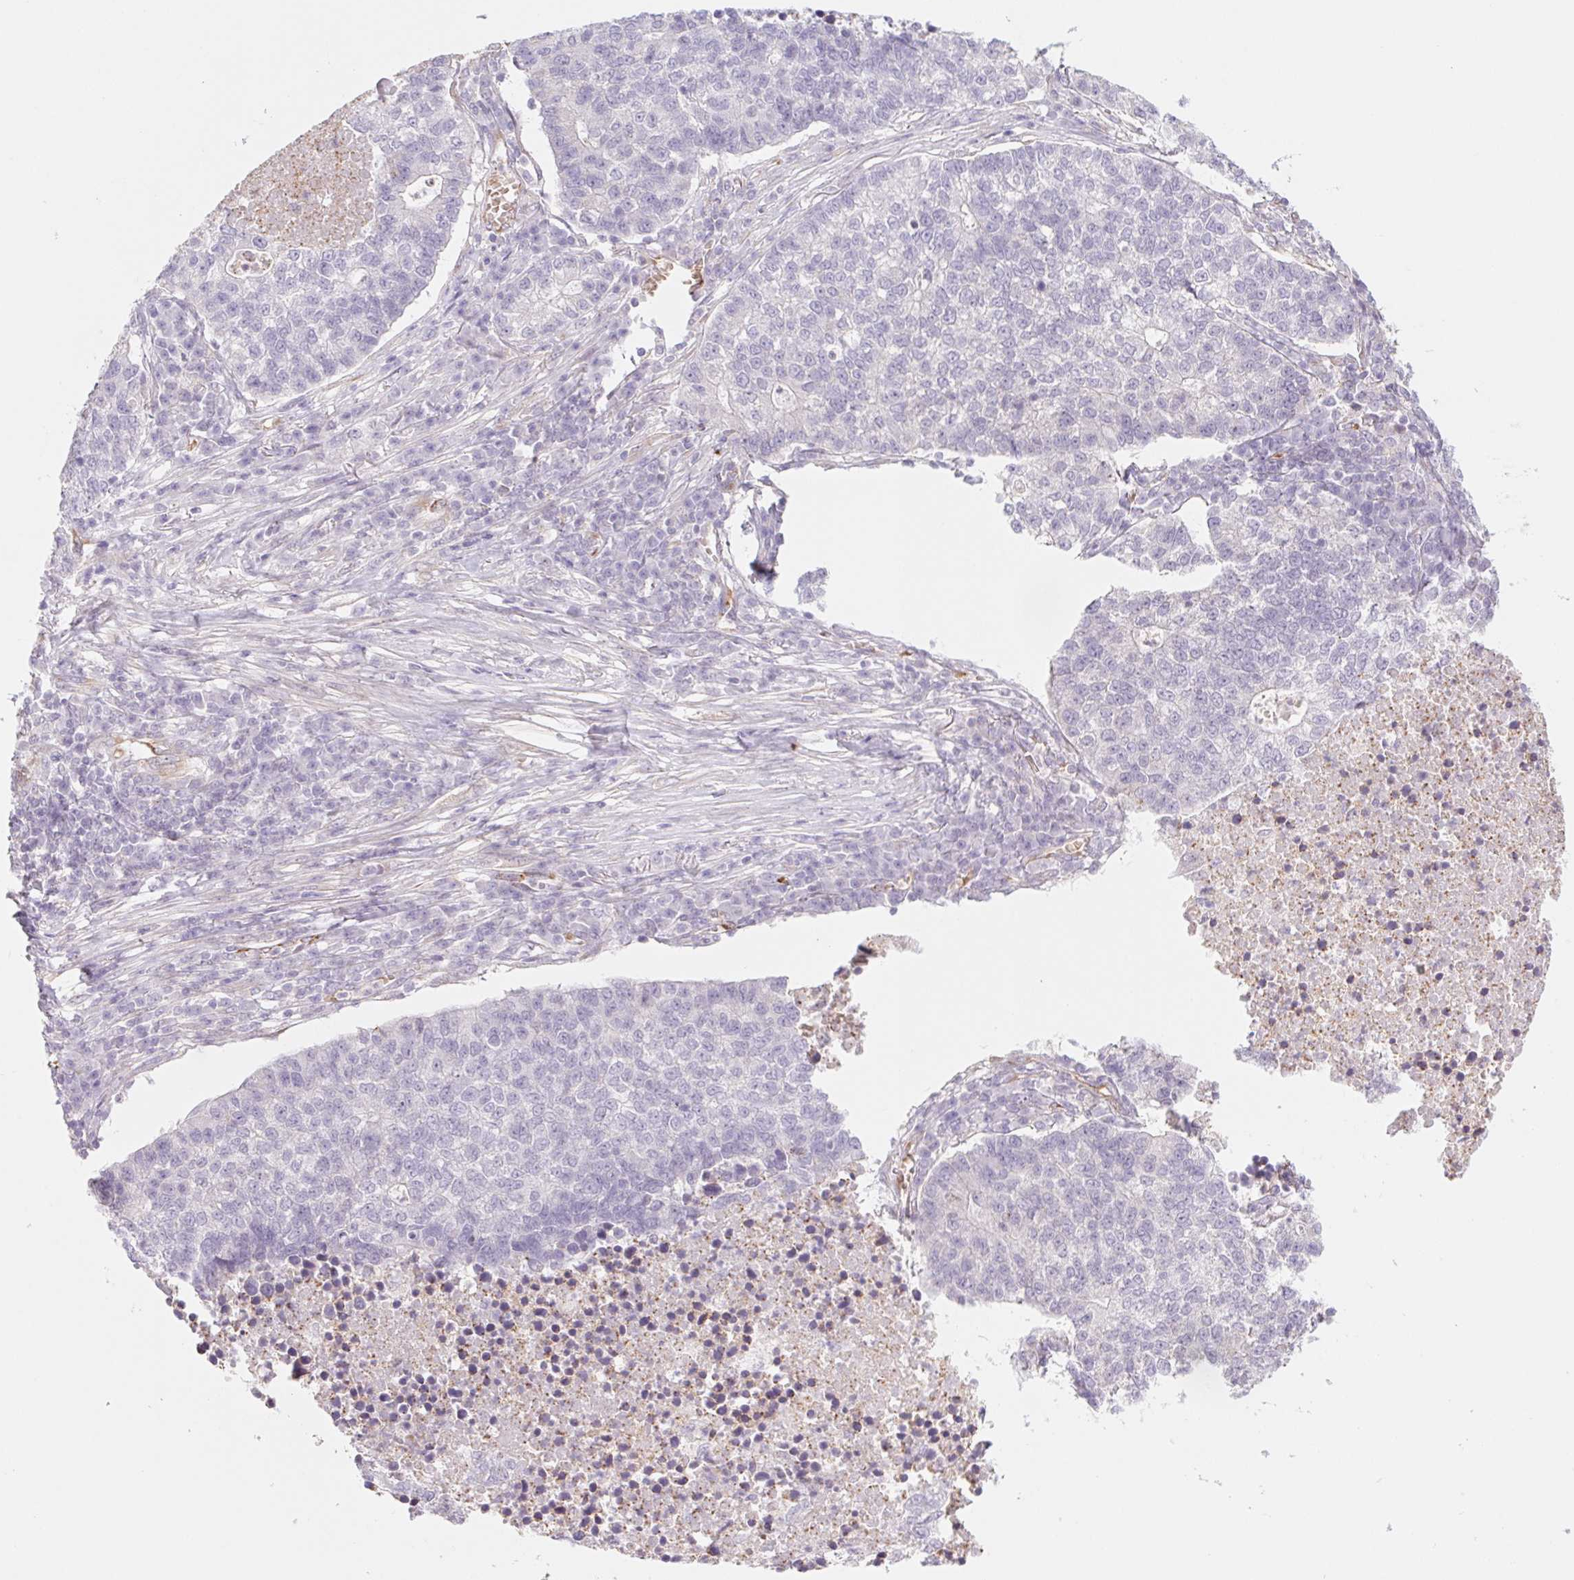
{"staining": {"intensity": "negative", "quantity": "none", "location": "none"}, "tissue": "lung cancer", "cell_type": "Tumor cells", "image_type": "cancer", "snomed": [{"axis": "morphology", "description": "Adenocarcinoma, NOS"}, {"axis": "topography", "description": "Lung"}], "caption": "Histopathology image shows no significant protein staining in tumor cells of adenocarcinoma (lung).", "gene": "IGFL3", "patient": {"sex": "male", "age": 57}}